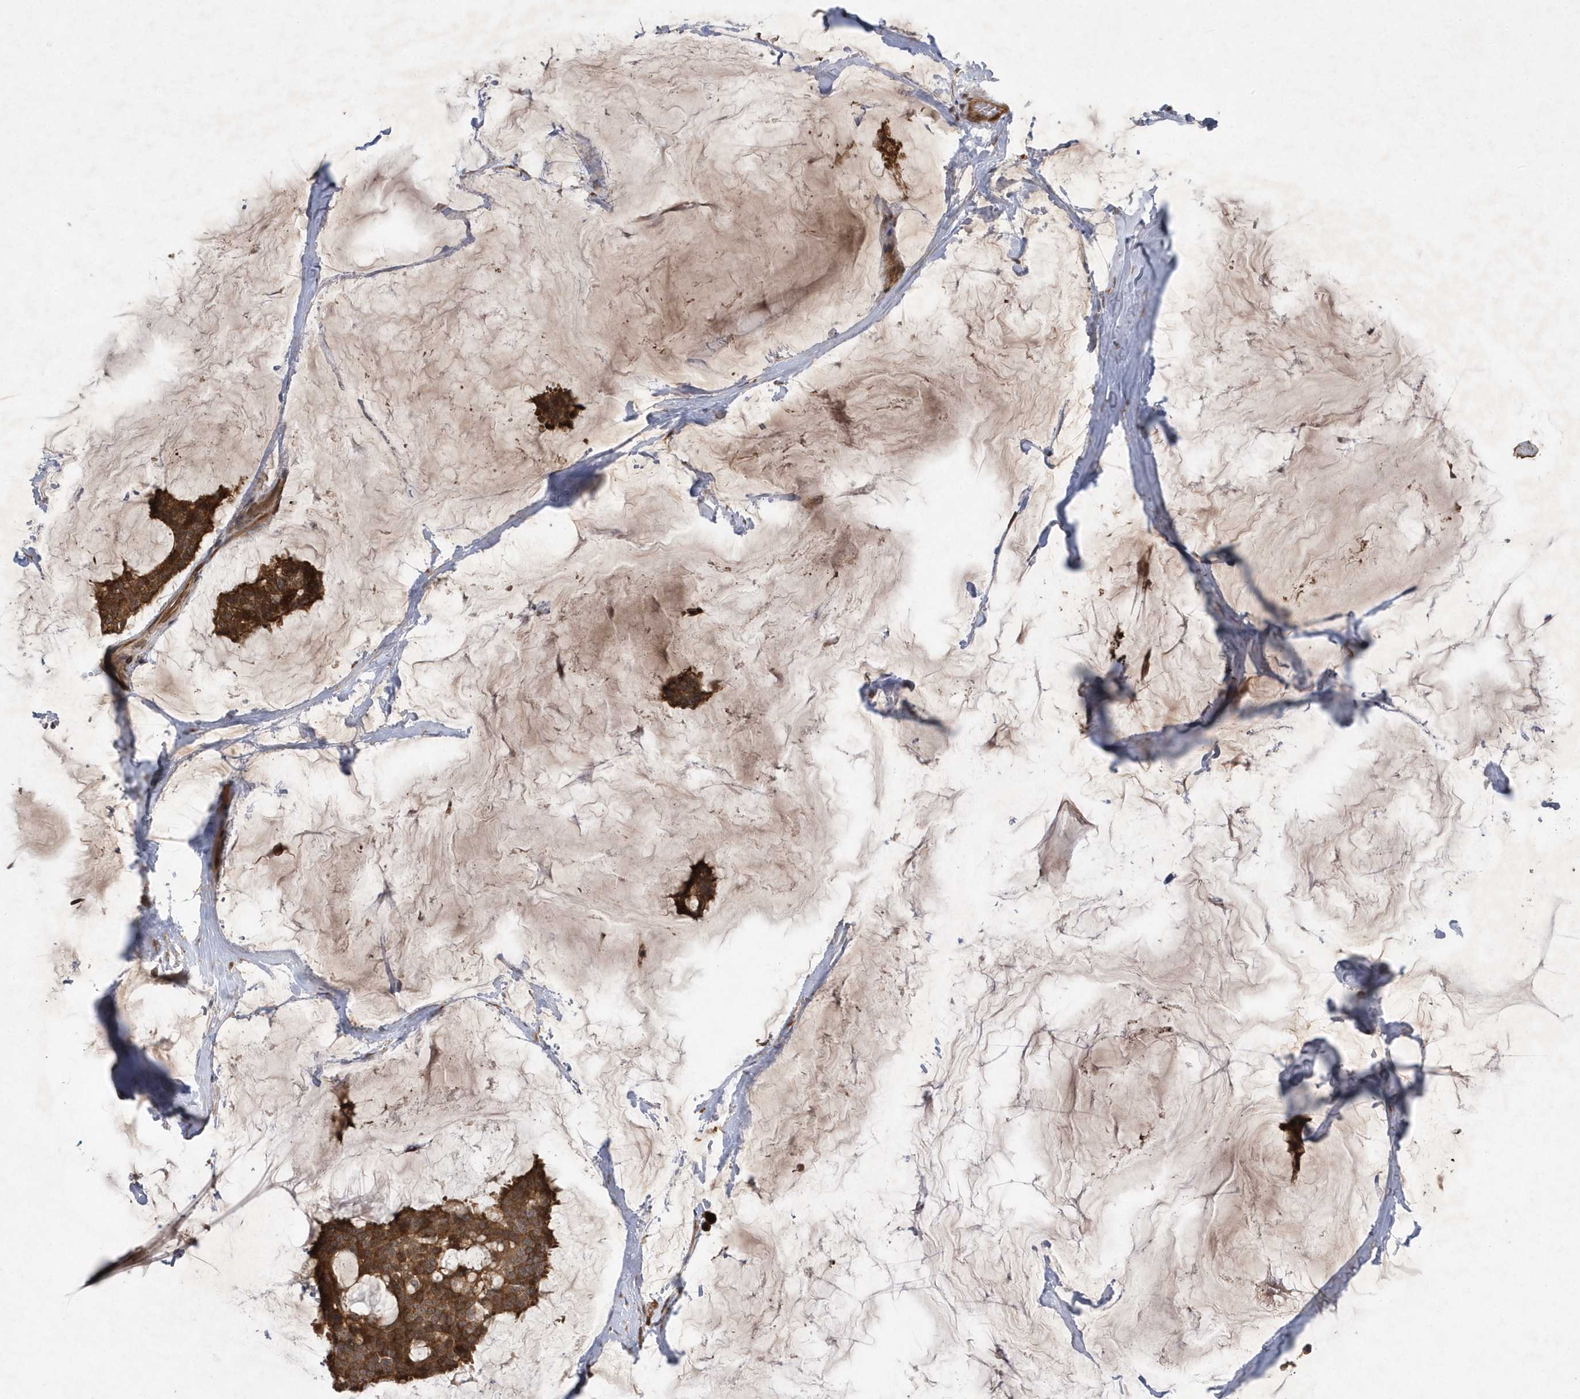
{"staining": {"intensity": "strong", "quantity": ">75%", "location": "cytoplasmic/membranous"}, "tissue": "breast cancer", "cell_type": "Tumor cells", "image_type": "cancer", "snomed": [{"axis": "morphology", "description": "Duct carcinoma"}, {"axis": "topography", "description": "Breast"}], "caption": "Protein expression analysis of breast infiltrating ductal carcinoma demonstrates strong cytoplasmic/membranous positivity in about >75% of tumor cells. The protein is stained brown, and the nuclei are stained in blue (DAB IHC with brightfield microscopy, high magnification).", "gene": "GFM2", "patient": {"sex": "female", "age": 93}}